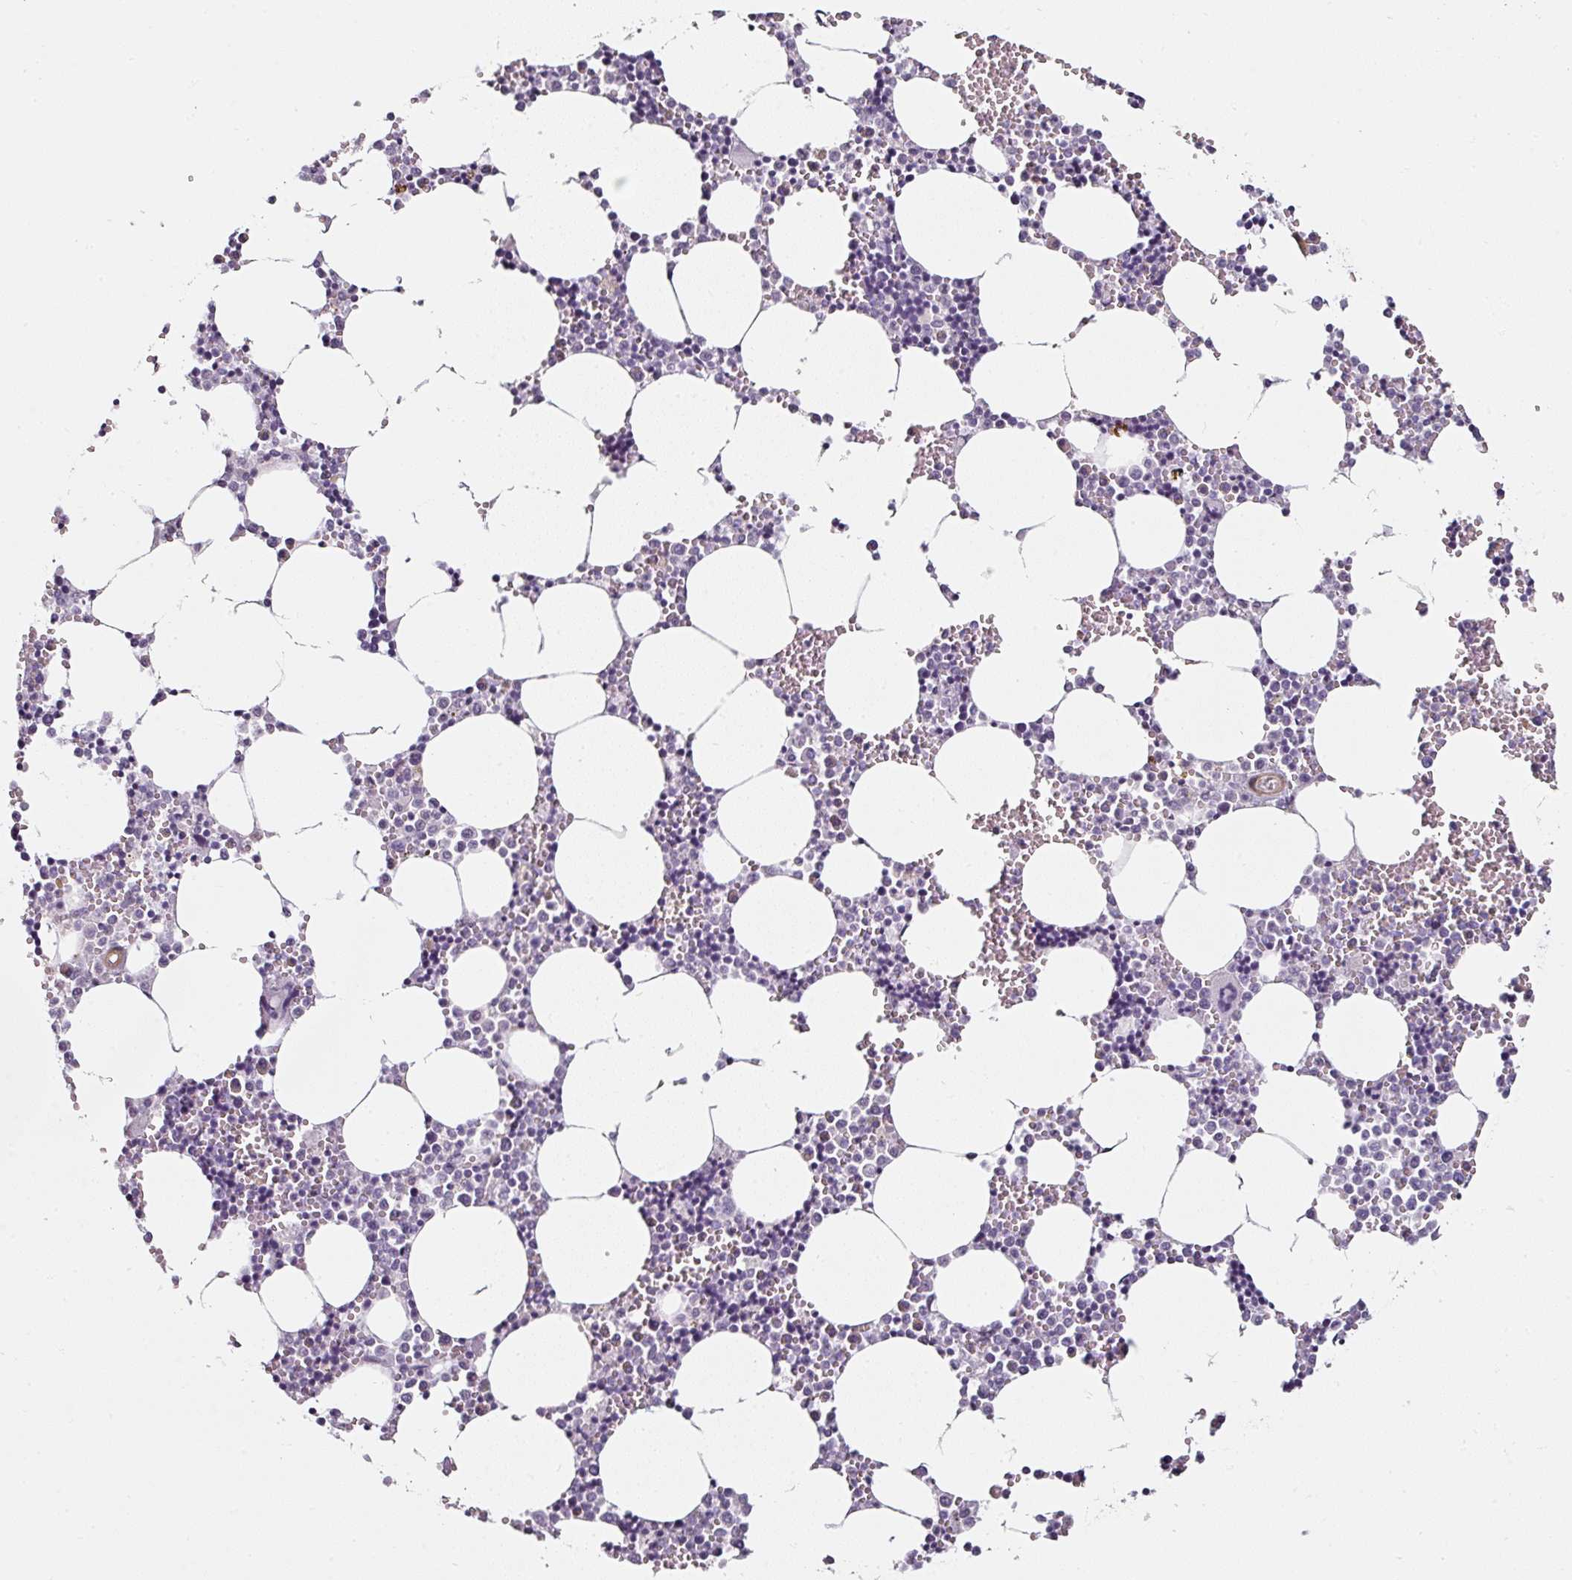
{"staining": {"intensity": "negative", "quantity": "none", "location": "none"}, "tissue": "bone marrow", "cell_type": "Hematopoietic cells", "image_type": "normal", "snomed": [{"axis": "morphology", "description": "Normal tissue, NOS"}, {"axis": "topography", "description": "Bone marrow"}], "caption": "A high-resolution histopathology image shows IHC staining of benign bone marrow, which reveals no significant expression in hematopoietic cells. (Immunohistochemistry (ihc), brightfield microscopy, high magnification).", "gene": "CAP2", "patient": {"sex": "male", "age": 54}}